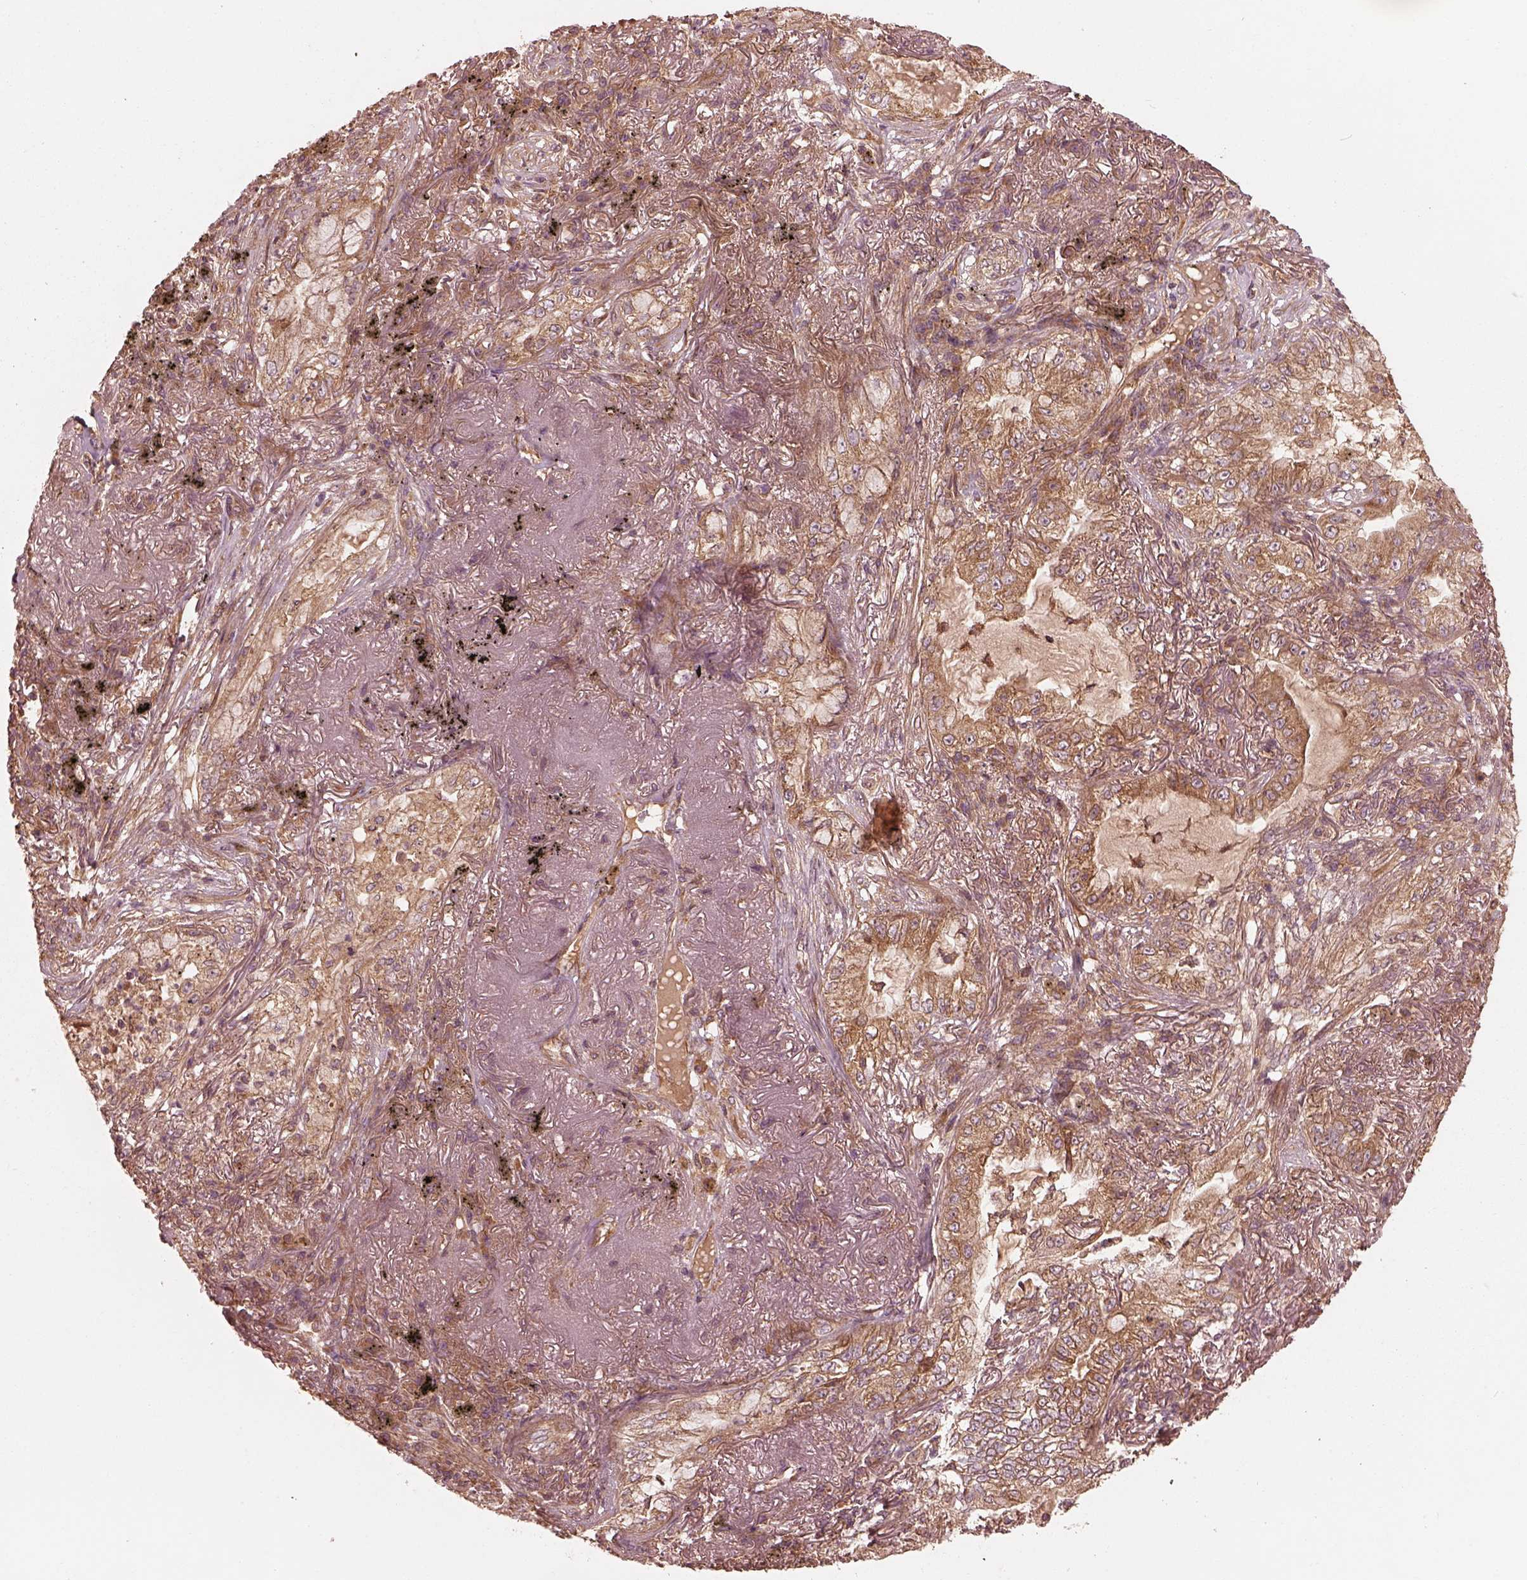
{"staining": {"intensity": "moderate", "quantity": ">75%", "location": "cytoplasmic/membranous"}, "tissue": "lung cancer", "cell_type": "Tumor cells", "image_type": "cancer", "snomed": [{"axis": "morphology", "description": "Adenocarcinoma, NOS"}, {"axis": "topography", "description": "Lung"}], "caption": "Immunohistochemistry staining of adenocarcinoma (lung), which exhibits medium levels of moderate cytoplasmic/membranous positivity in approximately >75% of tumor cells indicating moderate cytoplasmic/membranous protein expression. The staining was performed using DAB (3,3'-diaminobenzidine) (brown) for protein detection and nuclei were counterstained in hematoxylin (blue).", "gene": "PIK3R2", "patient": {"sex": "female", "age": 73}}